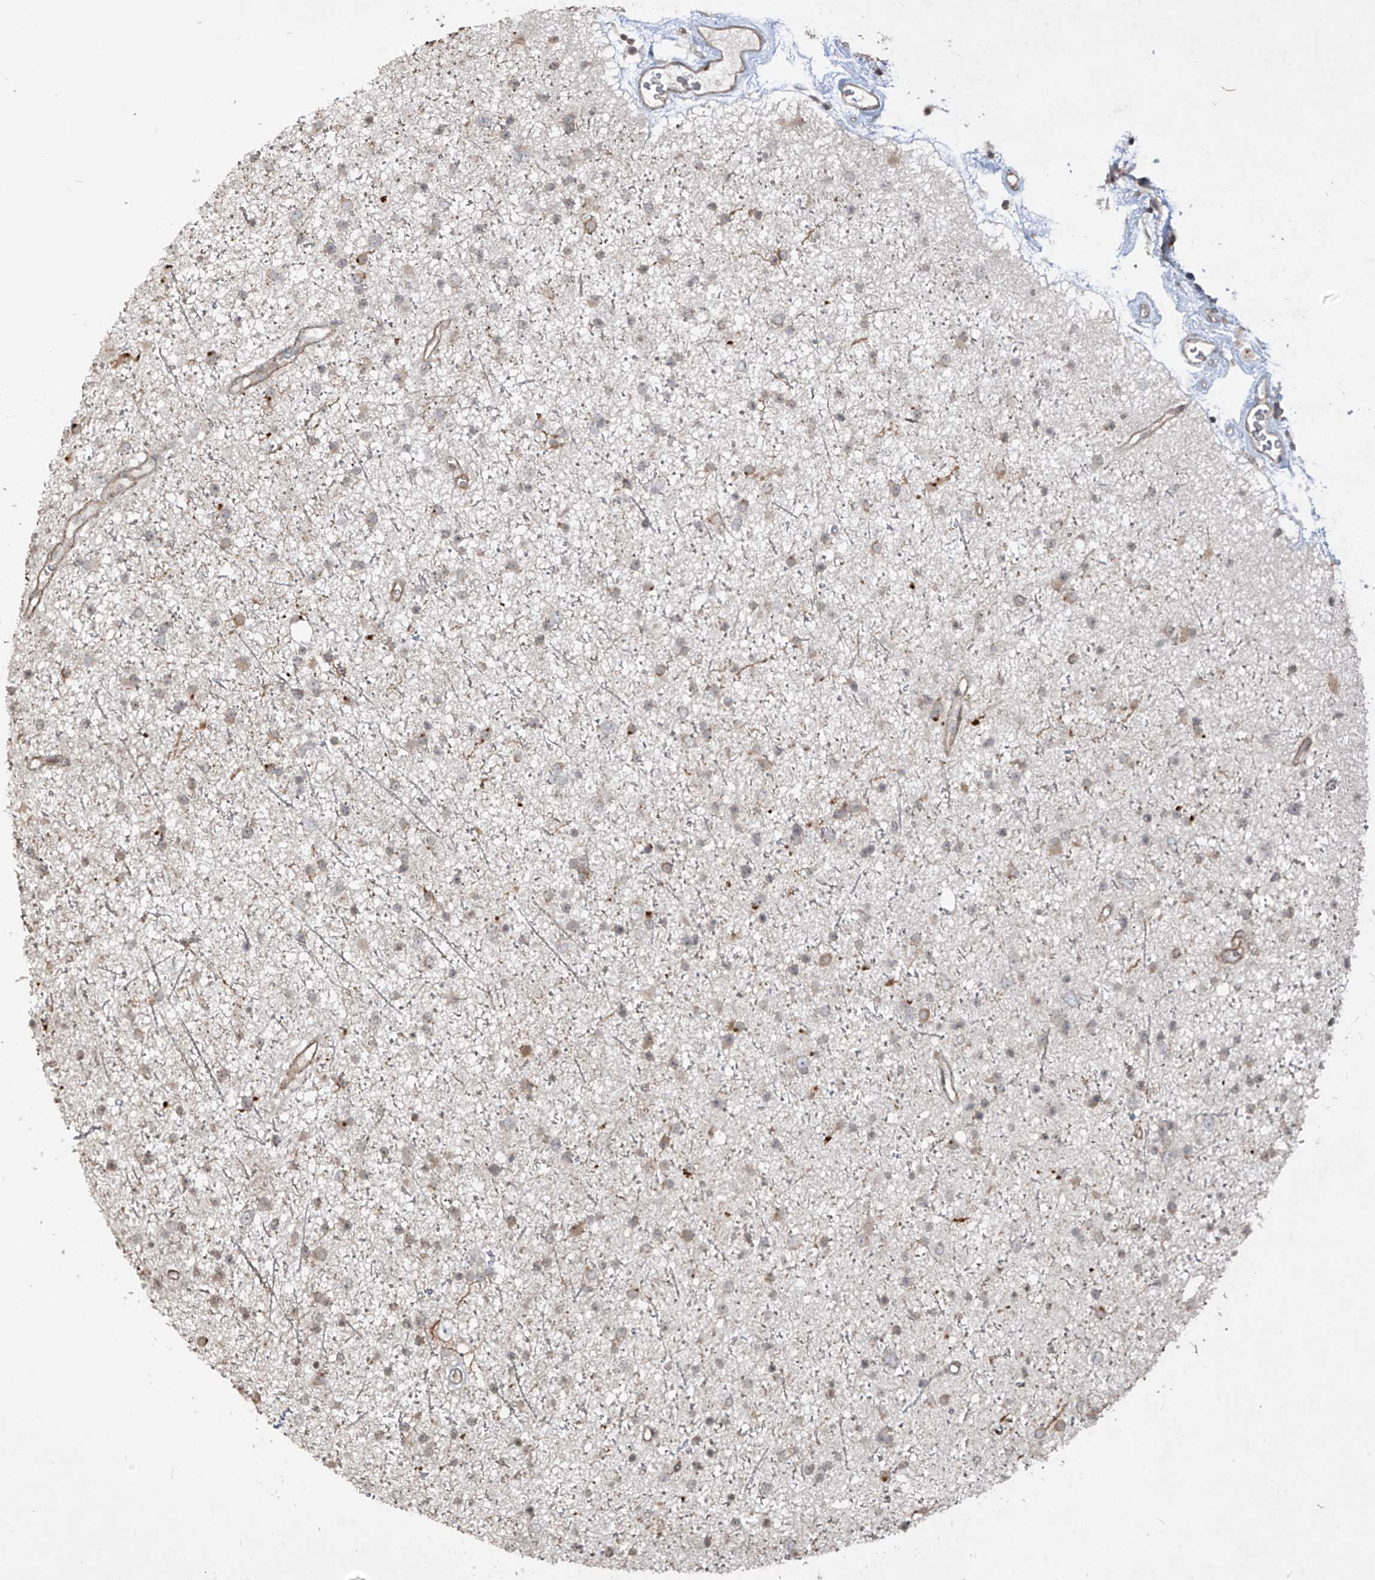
{"staining": {"intensity": "weak", "quantity": "<25%", "location": "cytoplasmic/membranous"}, "tissue": "glioma", "cell_type": "Tumor cells", "image_type": "cancer", "snomed": [{"axis": "morphology", "description": "Glioma, malignant, Low grade"}, {"axis": "topography", "description": "Cerebral cortex"}], "caption": "A micrograph of human glioma is negative for staining in tumor cells. (DAB (3,3'-diaminobenzidine) immunohistochemistry, high magnification).", "gene": "DGKQ", "patient": {"sex": "female", "age": 39}}